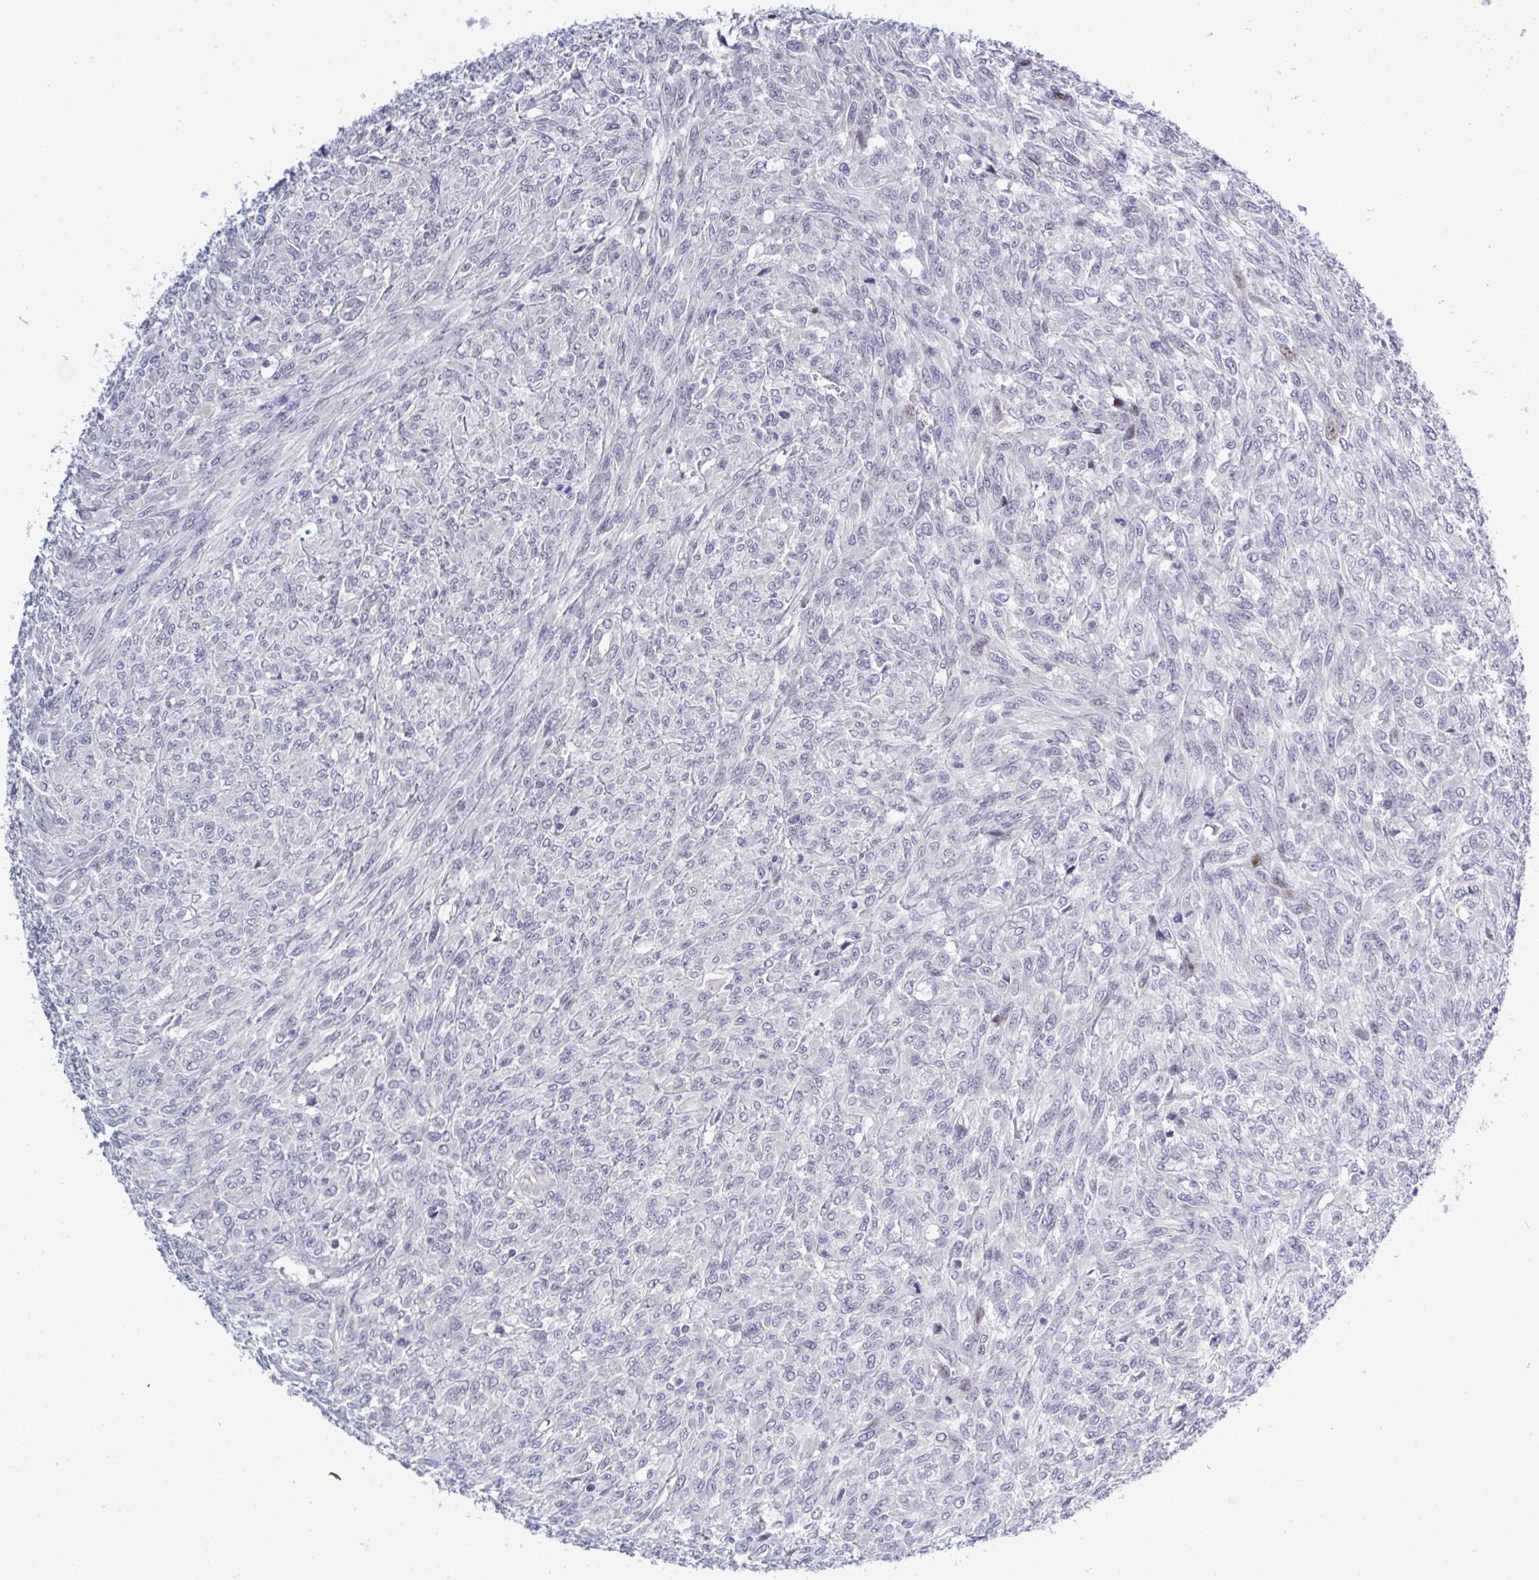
{"staining": {"intensity": "negative", "quantity": "none", "location": "none"}, "tissue": "renal cancer", "cell_type": "Tumor cells", "image_type": "cancer", "snomed": [{"axis": "morphology", "description": "Adenocarcinoma, NOS"}, {"axis": "topography", "description": "Kidney"}], "caption": "Photomicrograph shows no significant protein positivity in tumor cells of renal adenocarcinoma. (DAB immunohistochemistry with hematoxylin counter stain).", "gene": "TAB1", "patient": {"sex": "male", "age": 58}}